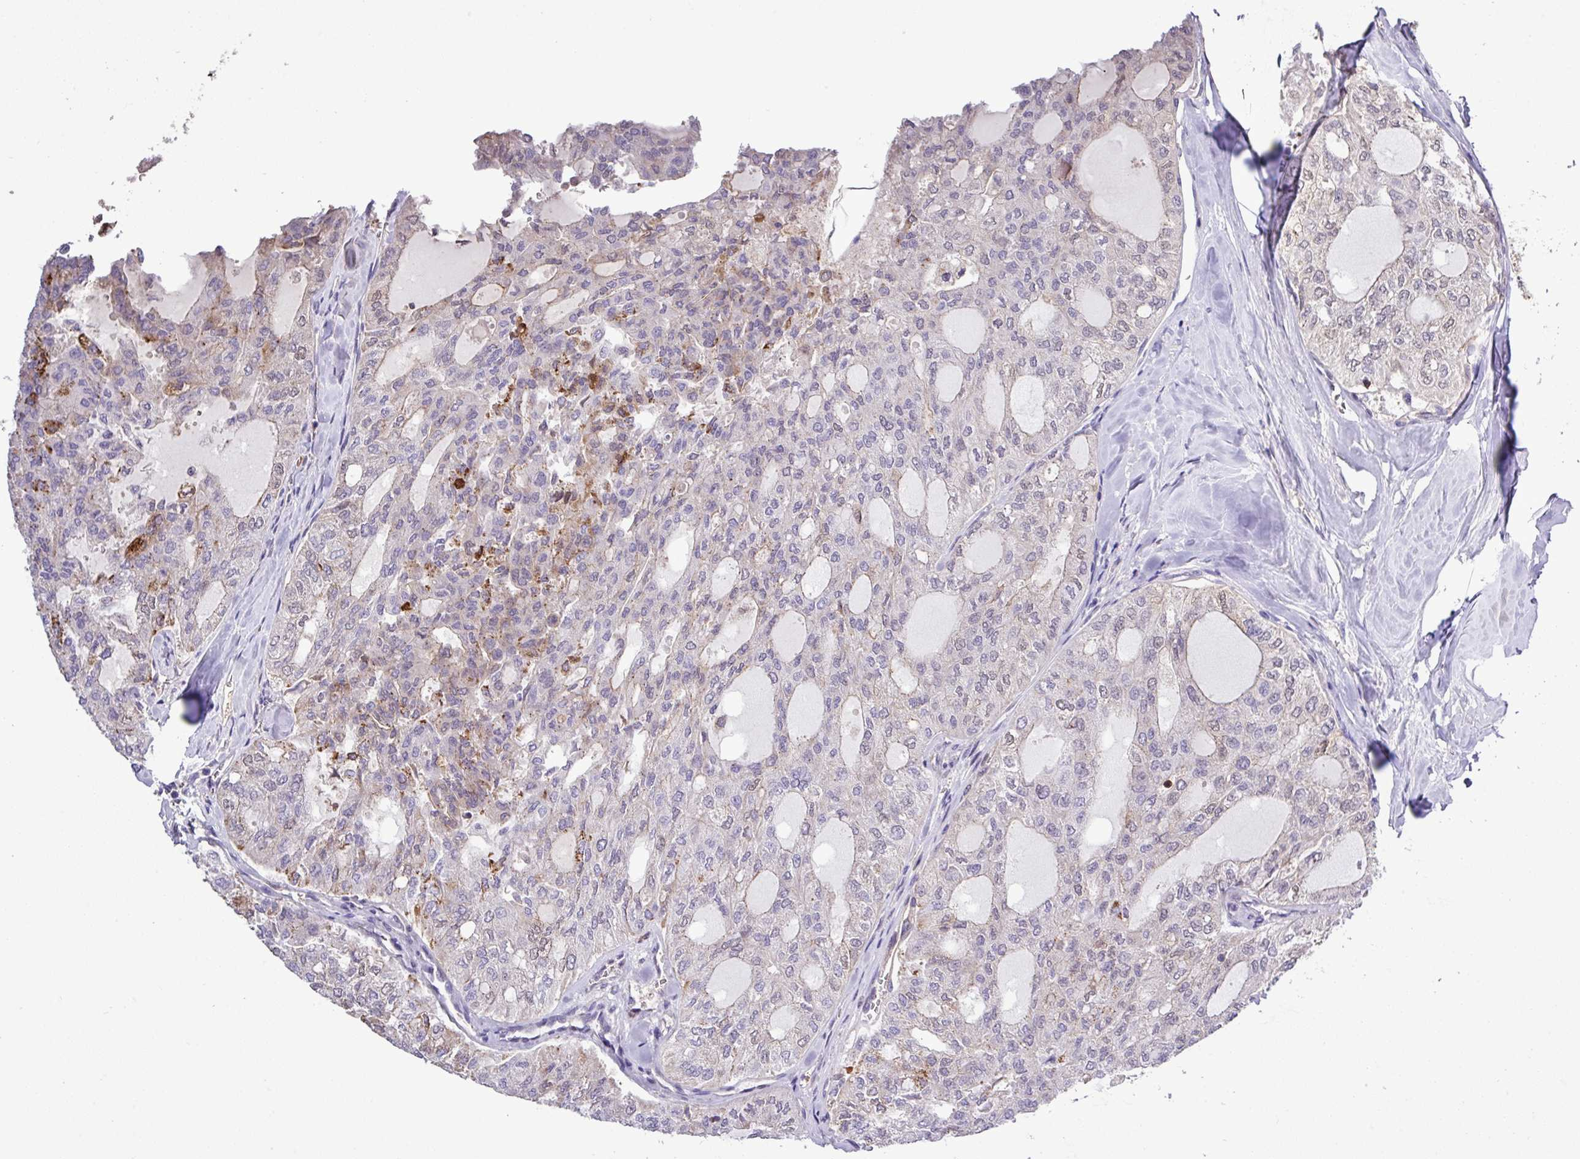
{"staining": {"intensity": "weak", "quantity": "<25%", "location": "nuclear"}, "tissue": "thyroid cancer", "cell_type": "Tumor cells", "image_type": "cancer", "snomed": [{"axis": "morphology", "description": "Follicular adenoma carcinoma, NOS"}, {"axis": "topography", "description": "Thyroid gland"}], "caption": "The photomicrograph displays no significant expression in tumor cells of follicular adenoma carcinoma (thyroid).", "gene": "CARHSP1", "patient": {"sex": "male", "age": 75}}